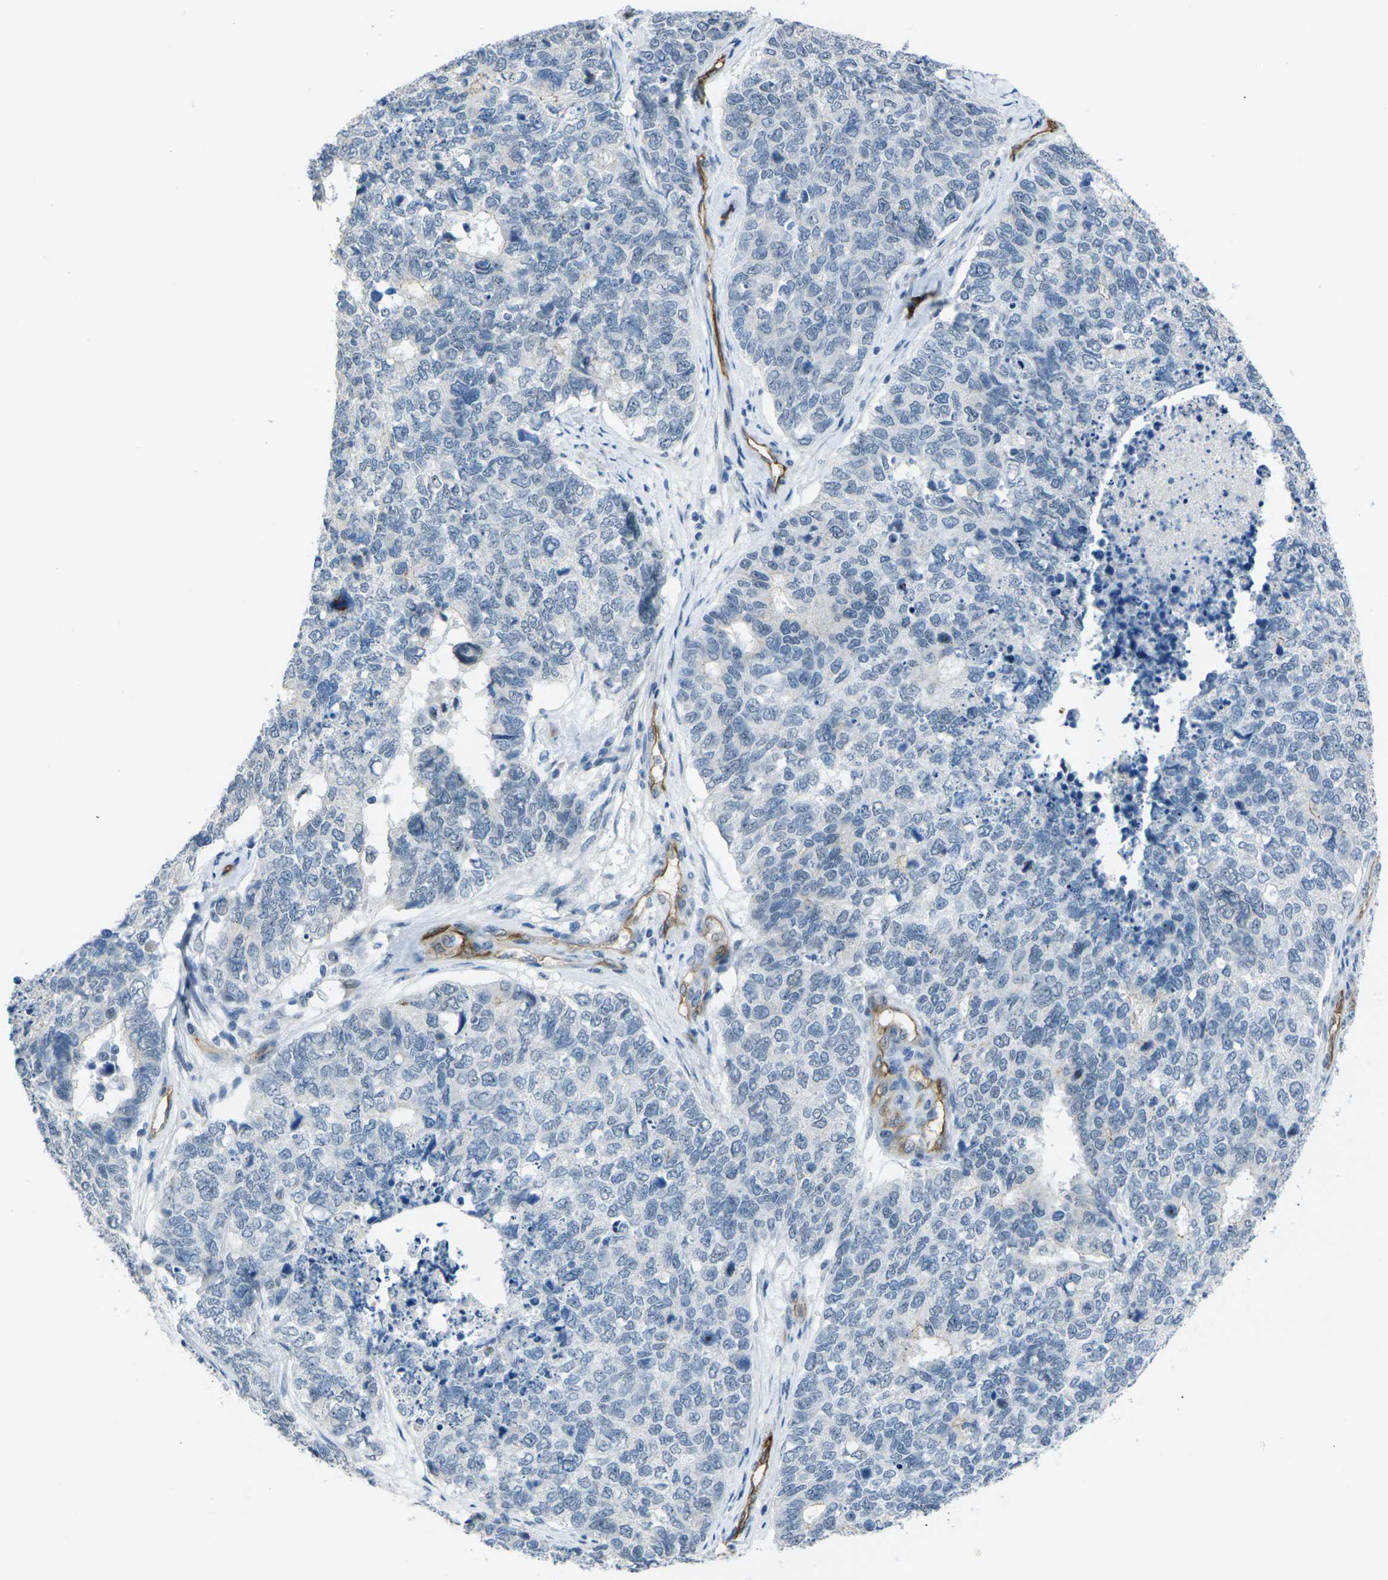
{"staining": {"intensity": "negative", "quantity": "none", "location": "none"}, "tissue": "cervical cancer", "cell_type": "Tumor cells", "image_type": "cancer", "snomed": [{"axis": "morphology", "description": "Squamous cell carcinoma, NOS"}, {"axis": "topography", "description": "Cervix"}], "caption": "IHC micrograph of human squamous cell carcinoma (cervical) stained for a protein (brown), which exhibits no expression in tumor cells. (DAB immunohistochemistry (IHC) with hematoxylin counter stain).", "gene": "HSPA12B", "patient": {"sex": "female", "age": 63}}